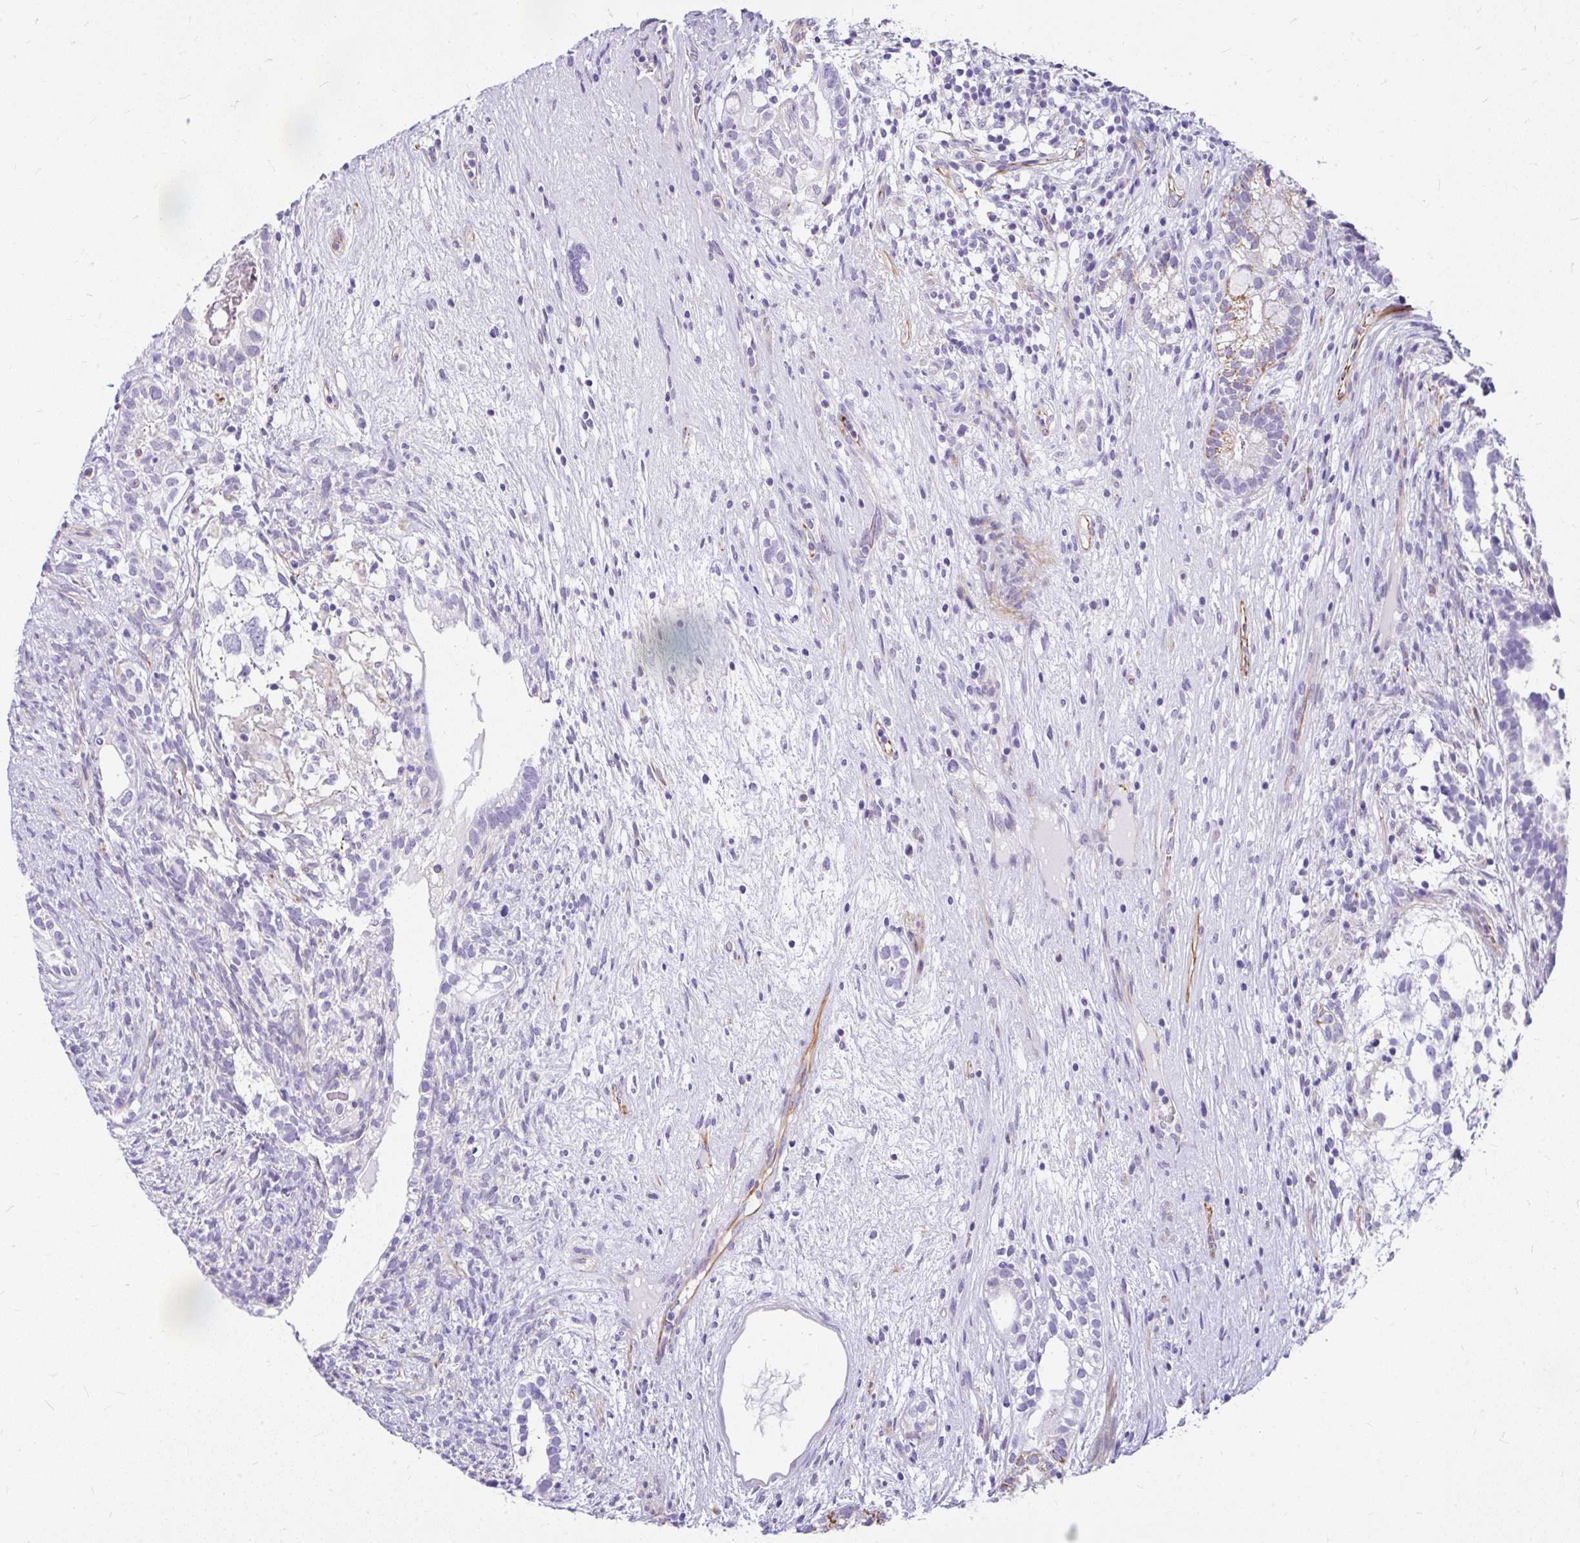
{"staining": {"intensity": "negative", "quantity": "none", "location": "none"}, "tissue": "testis cancer", "cell_type": "Tumor cells", "image_type": "cancer", "snomed": [{"axis": "morphology", "description": "Seminoma, NOS"}, {"axis": "morphology", "description": "Carcinoma, Embryonal, NOS"}, {"axis": "topography", "description": "Testis"}], "caption": "Tumor cells are negative for protein expression in human testis embryonal carcinoma.", "gene": "FAM83C", "patient": {"sex": "male", "age": 41}}